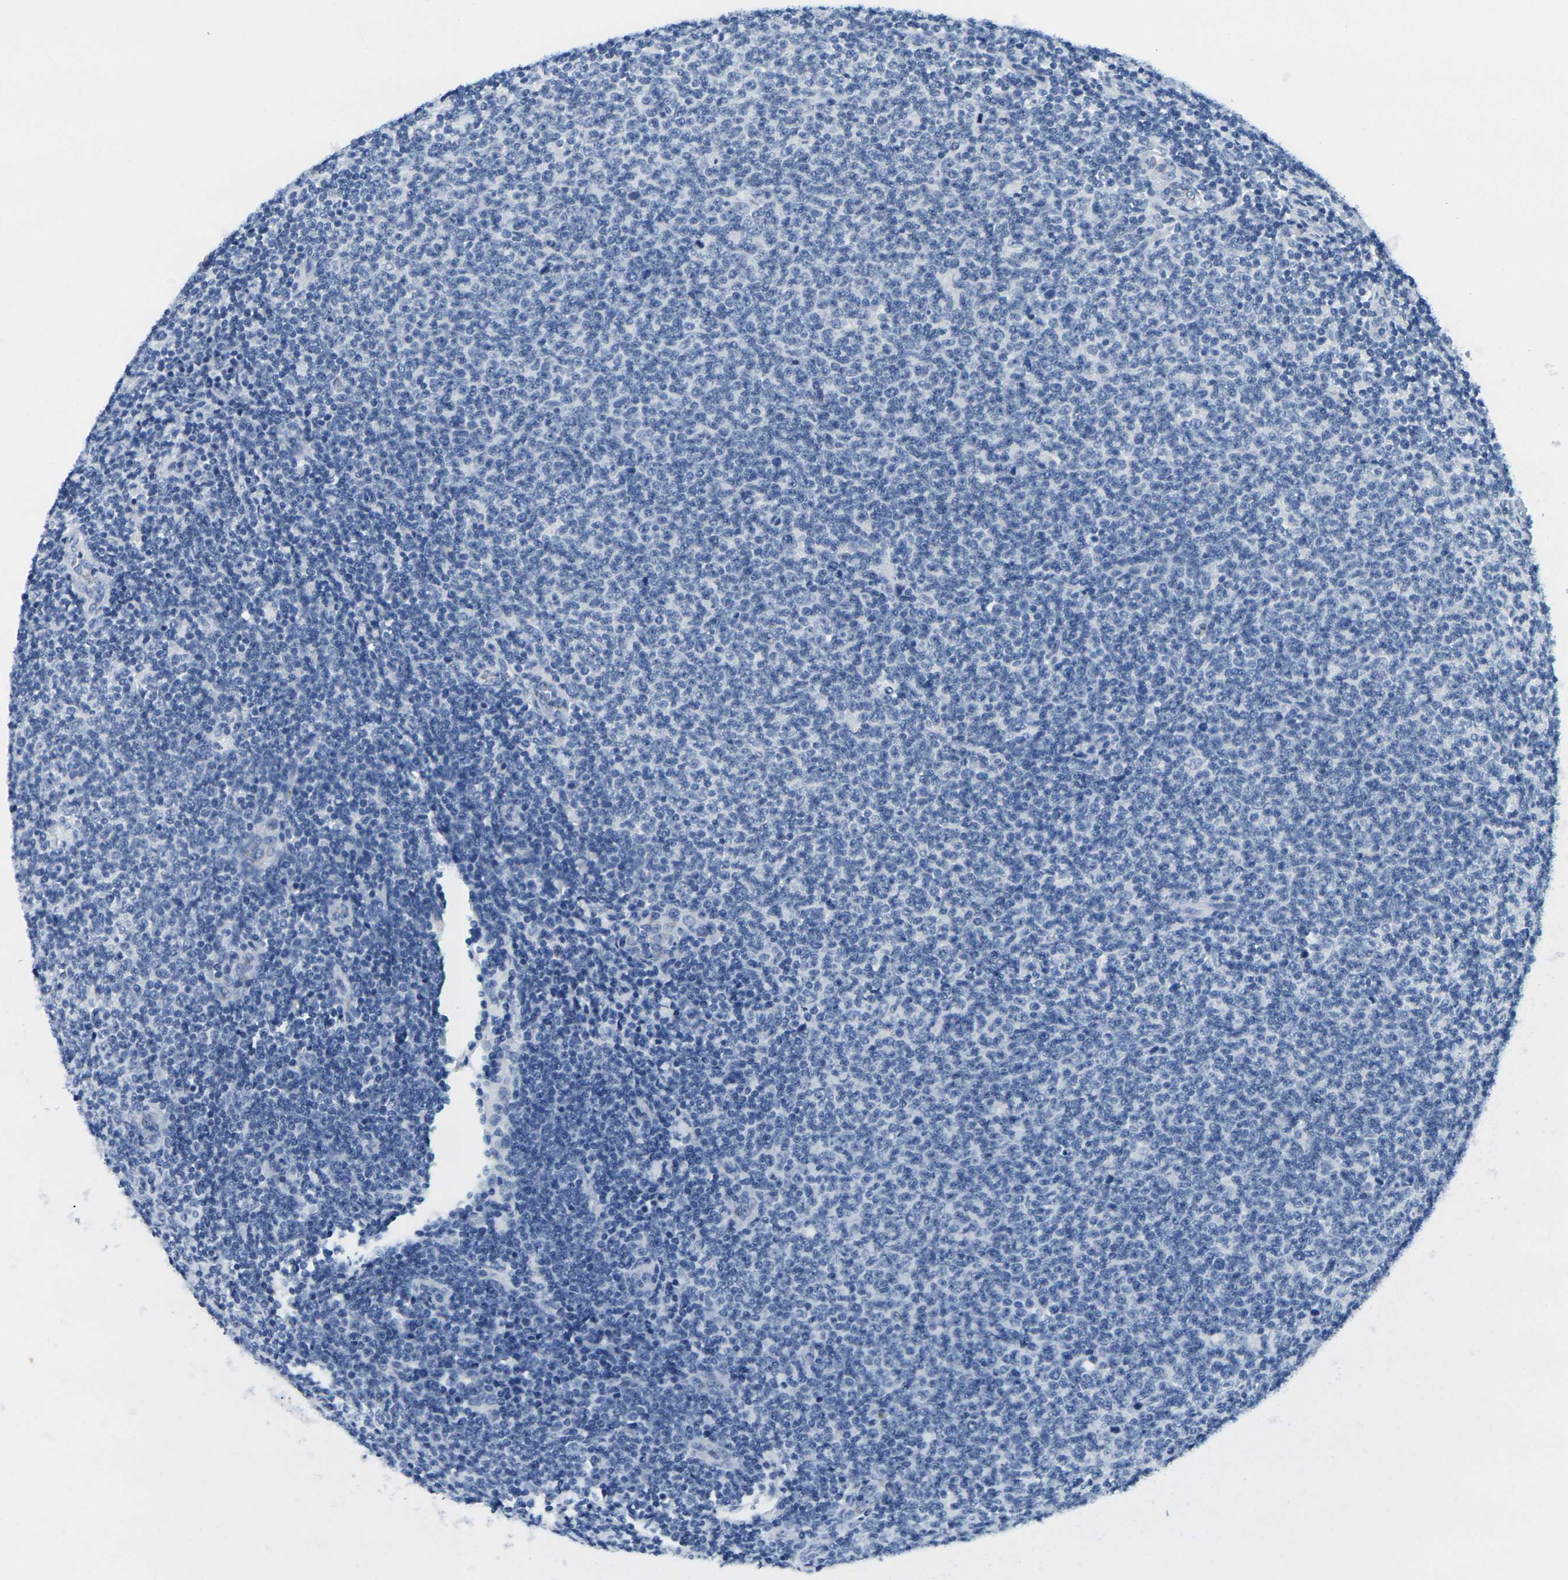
{"staining": {"intensity": "negative", "quantity": "none", "location": "none"}, "tissue": "lymphoma", "cell_type": "Tumor cells", "image_type": "cancer", "snomed": [{"axis": "morphology", "description": "Malignant lymphoma, non-Hodgkin's type, Low grade"}, {"axis": "topography", "description": "Lymph node"}], "caption": "A photomicrograph of human lymphoma is negative for staining in tumor cells.", "gene": "FAM3D", "patient": {"sex": "male", "age": 66}}